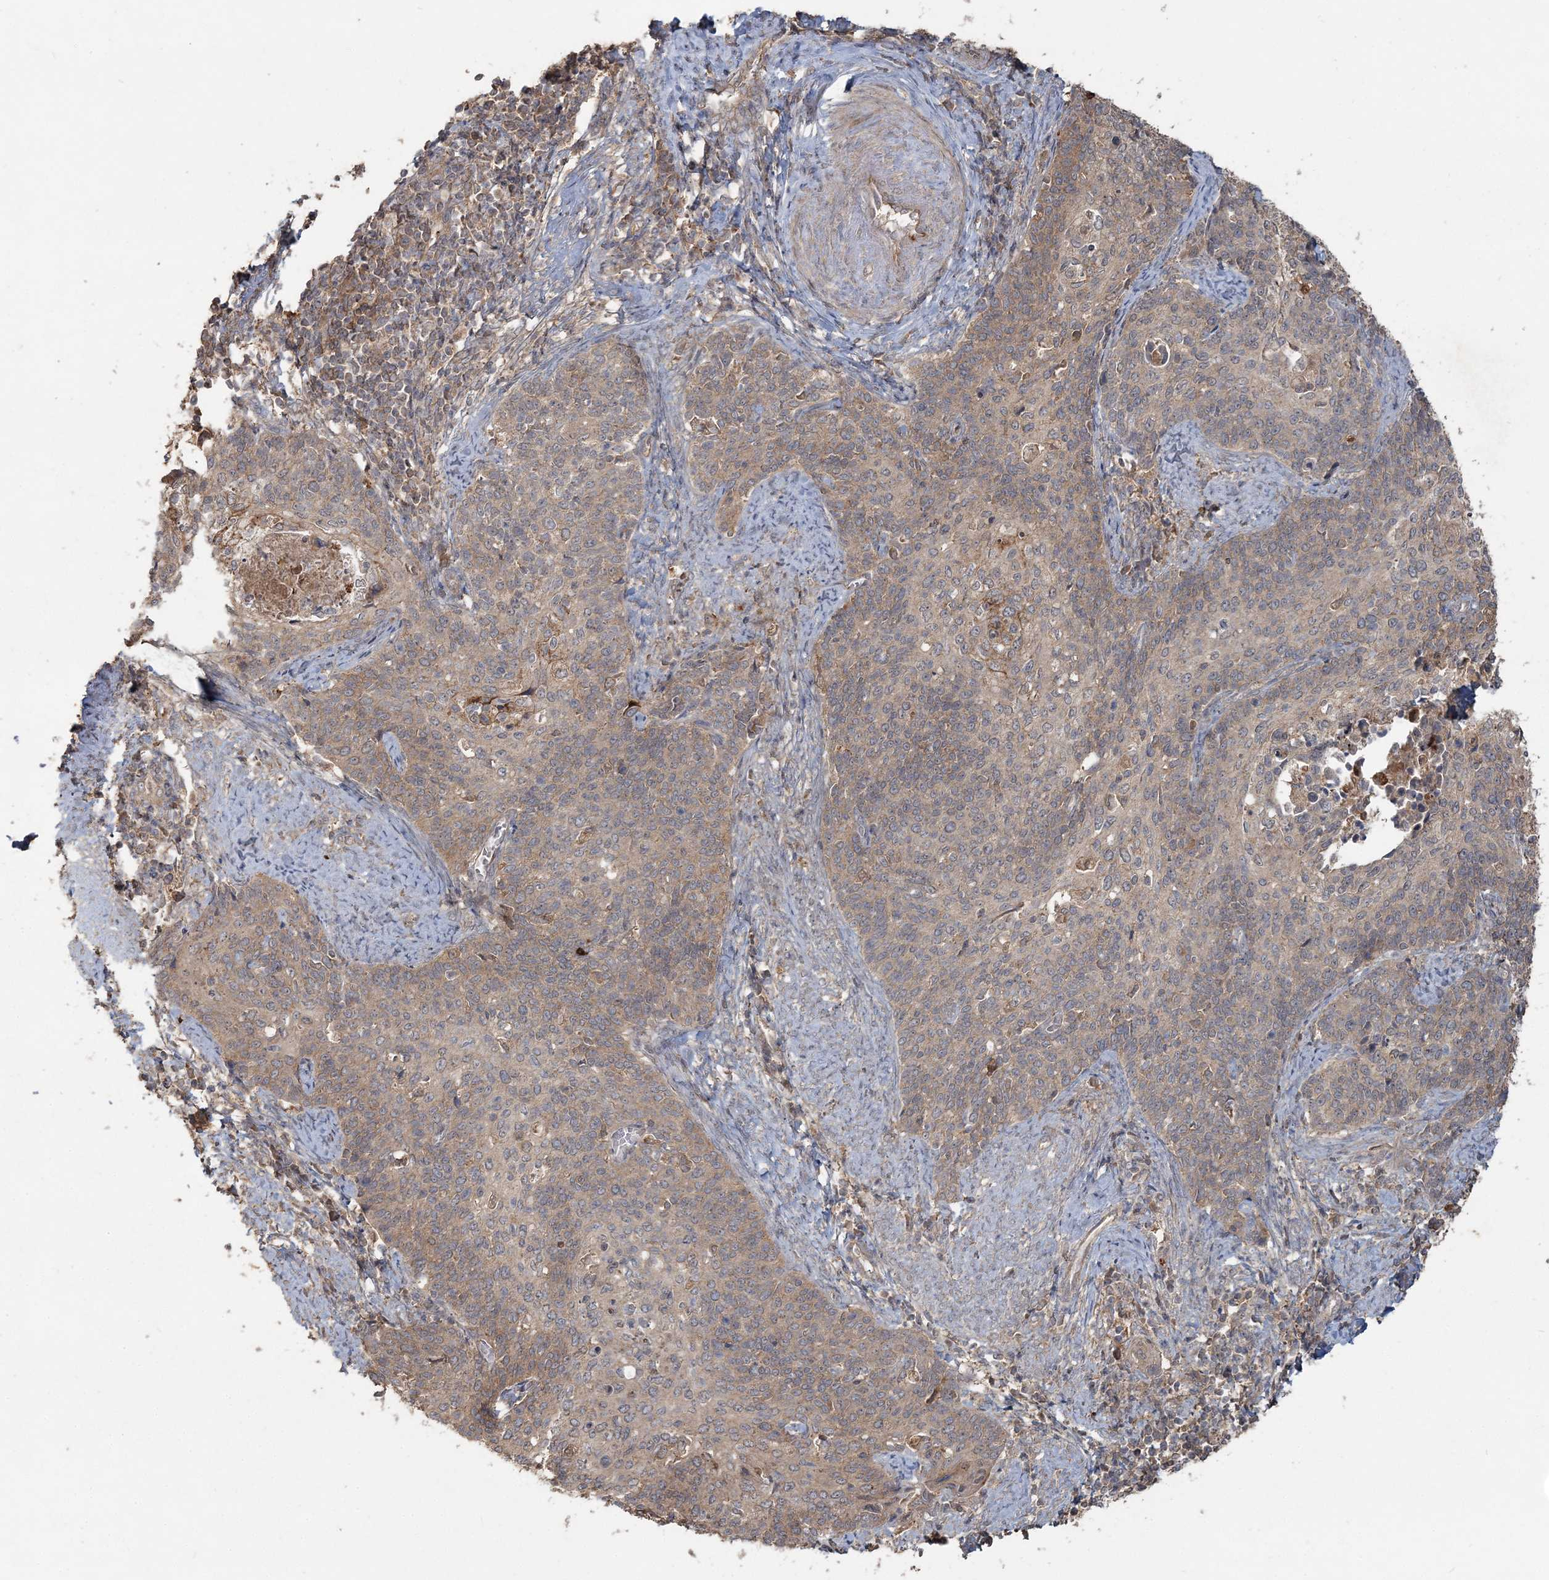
{"staining": {"intensity": "weak", "quantity": "<25%", "location": "cytoplasmic/membranous"}, "tissue": "cervical cancer", "cell_type": "Tumor cells", "image_type": "cancer", "snomed": [{"axis": "morphology", "description": "Squamous cell carcinoma, NOS"}, {"axis": "topography", "description": "Cervix"}], "caption": "Image shows no significant protein expression in tumor cells of squamous cell carcinoma (cervical).", "gene": "SPRY1", "patient": {"sex": "female", "age": 39}}